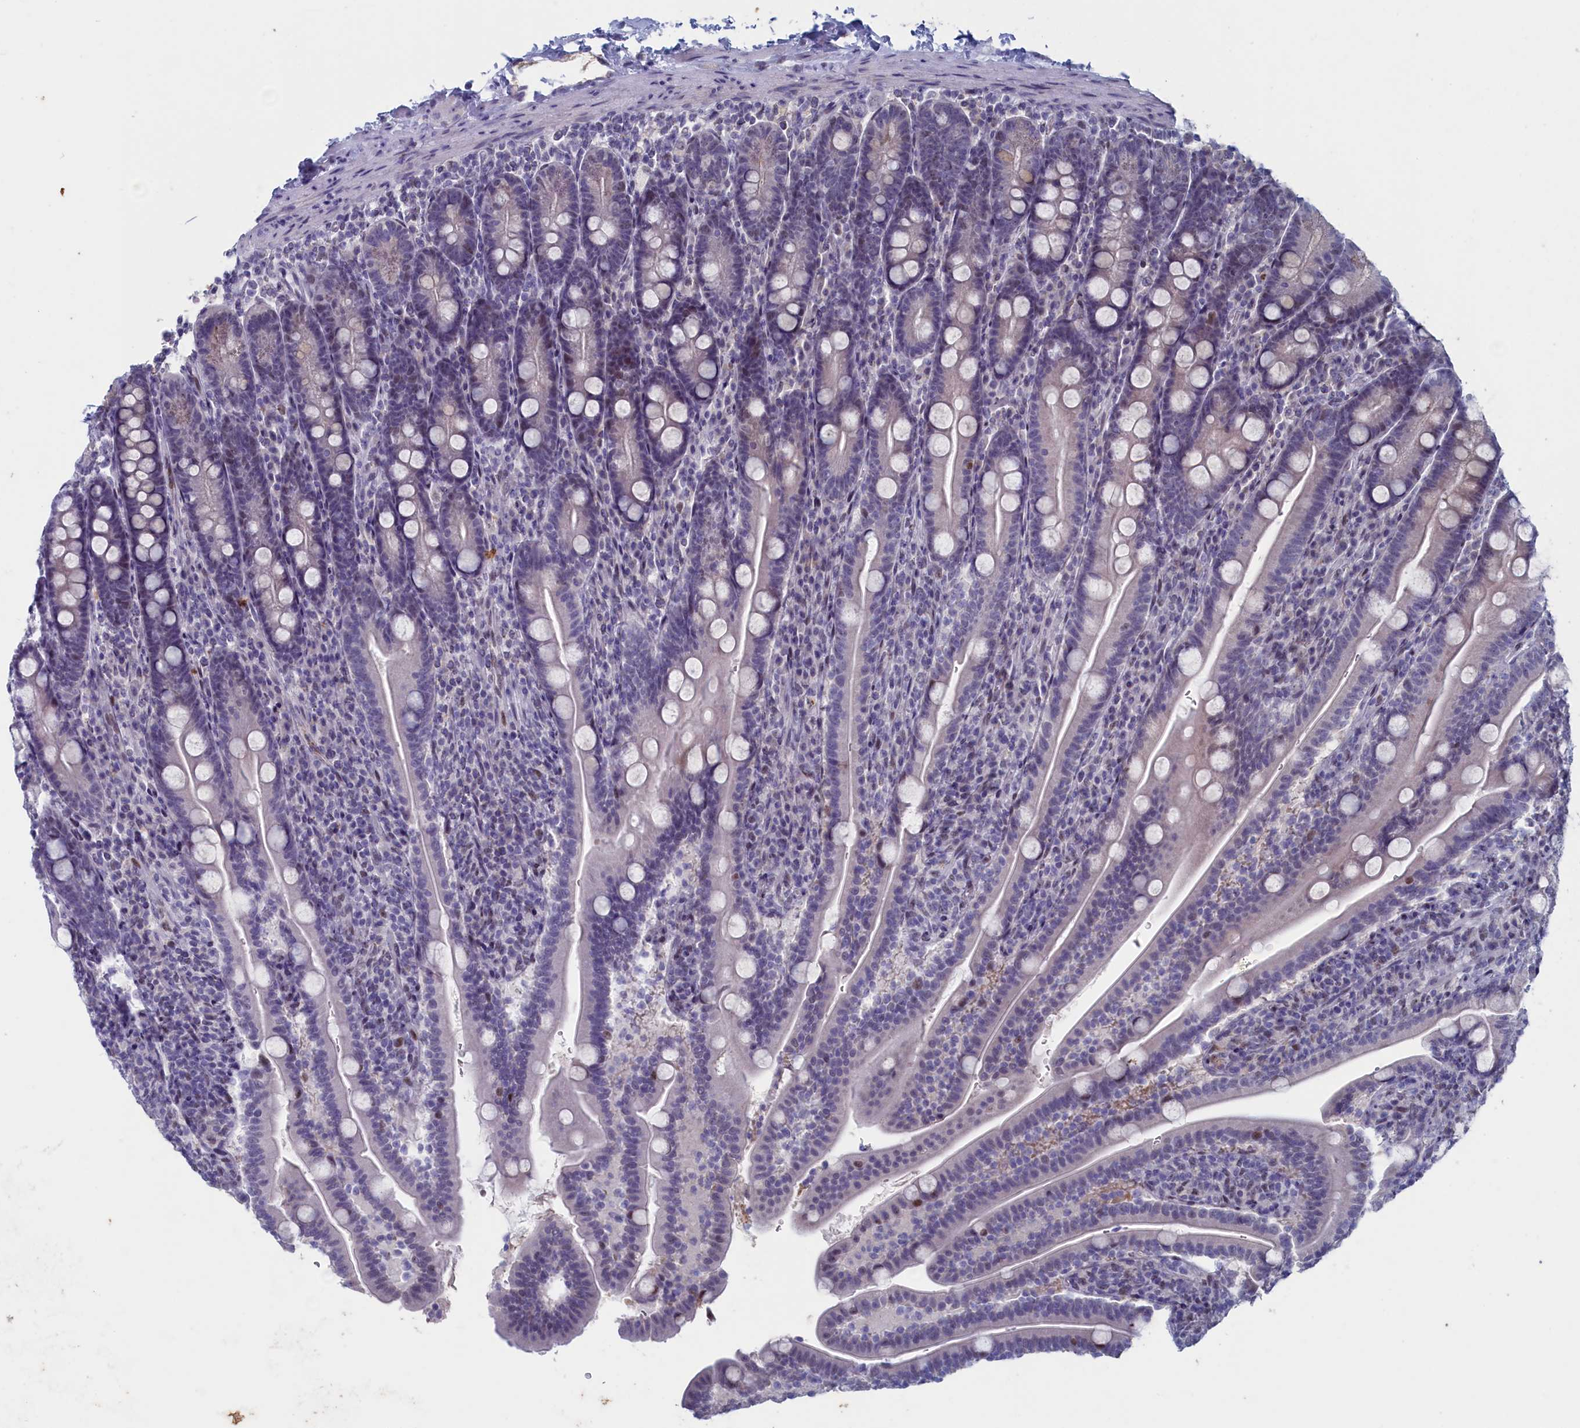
{"staining": {"intensity": "moderate", "quantity": "<25%", "location": "nuclear"}, "tissue": "duodenum", "cell_type": "Glandular cells", "image_type": "normal", "snomed": [{"axis": "morphology", "description": "Normal tissue, NOS"}, {"axis": "topography", "description": "Duodenum"}], "caption": "Moderate nuclear expression for a protein is present in about <25% of glandular cells of benign duodenum using IHC.", "gene": "WDR76", "patient": {"sex": "male", "age": 35}}